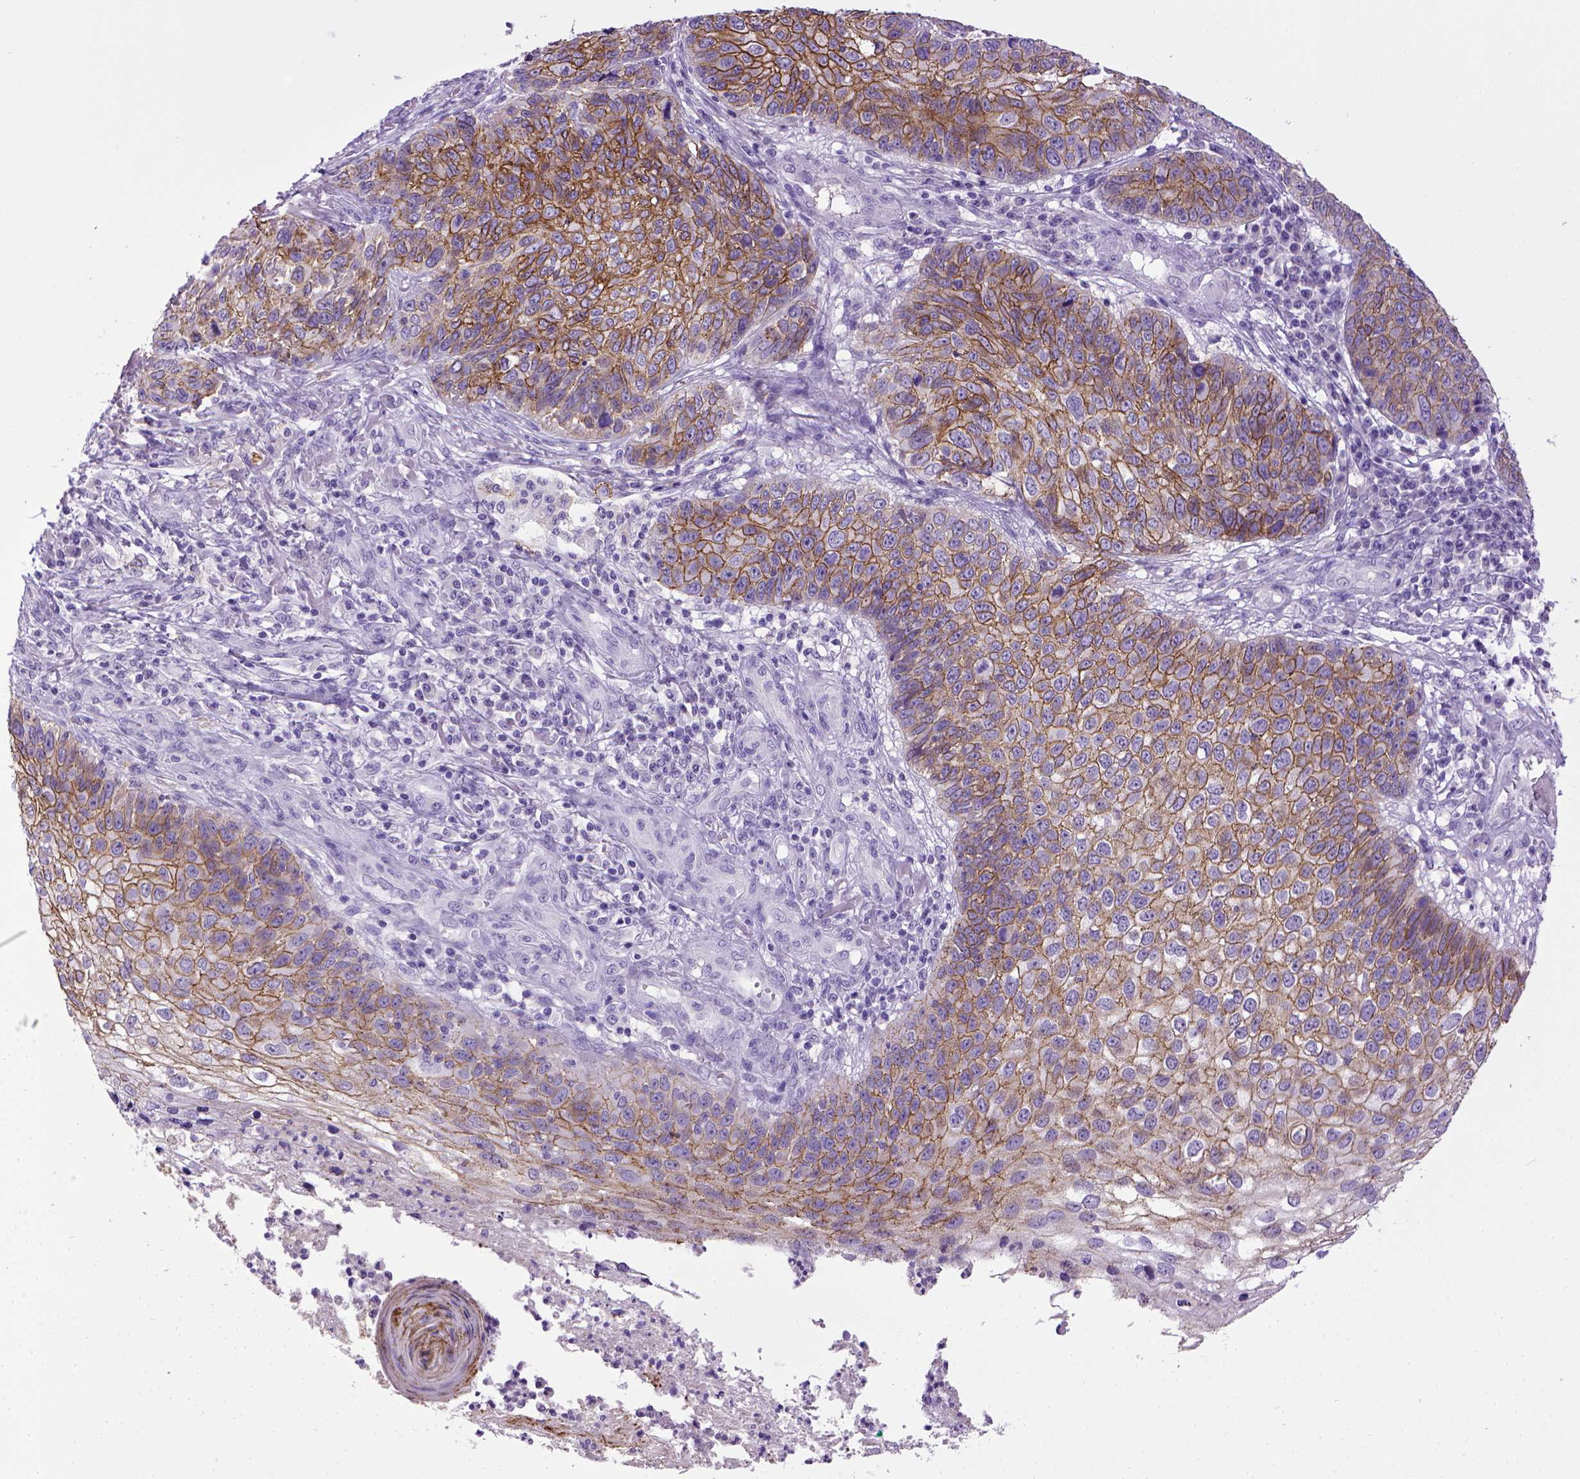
{"staining": {"intensity": "moderate", "quantity": ">75%", "location": "cytoplasmic/membranous"}, "tissue": "skin cancer", "cell_type": "Tumor cells", "image_type": "cancer", "snomed": [{"axis": "morphology", "description": "Squamous cell carcinoma, NOS"}, {"axis": "topography", "description": "Skin"}], "caption": "Immunohistochemical staining of human skin squamous cell carcinoma reveals medium levels of moderate cytoplasmic/membranous protein staining in approximately >75% of tumor cells.", "gene": "CDH1", "patient": {"sex": "male", "age": 92}}